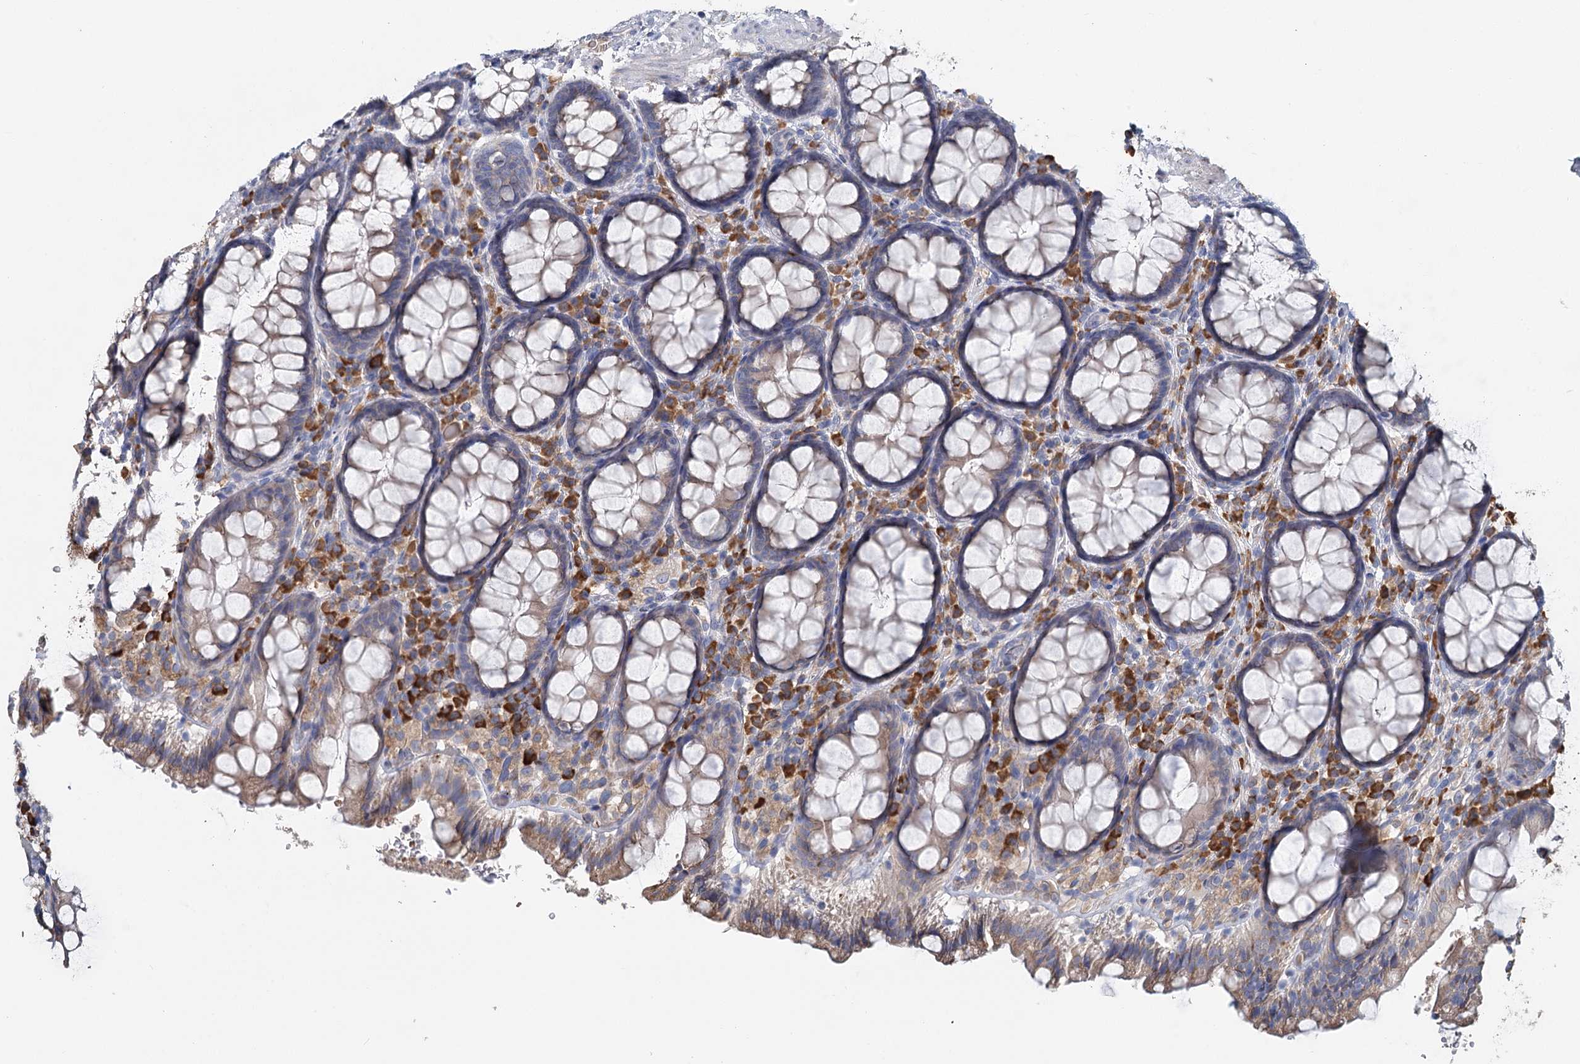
{"staining": {"intensity": "moderate", "quantity": "25%-75%", "location": "cytoplasmic/membranous"}, "tissue": "rectum", "cell_type": "Glandular cells", "image_type": "normal", "snomed": [{"axis": "morphology", "description": "Normal tissue, NOS"}, {"axis": "topography", "description": "Rectum"}], "caption": "Glandular cells show medium levels of moderate cytoplasmic/membranous expression in approximately 25%-75% of cells in normal rectum. (DAB (3,3'-diaminobenzidine) IHC with brightfield microscopy, high magnification).", "gene": "ANKRD16", "patient": {"sex": "male", "age": 83}}